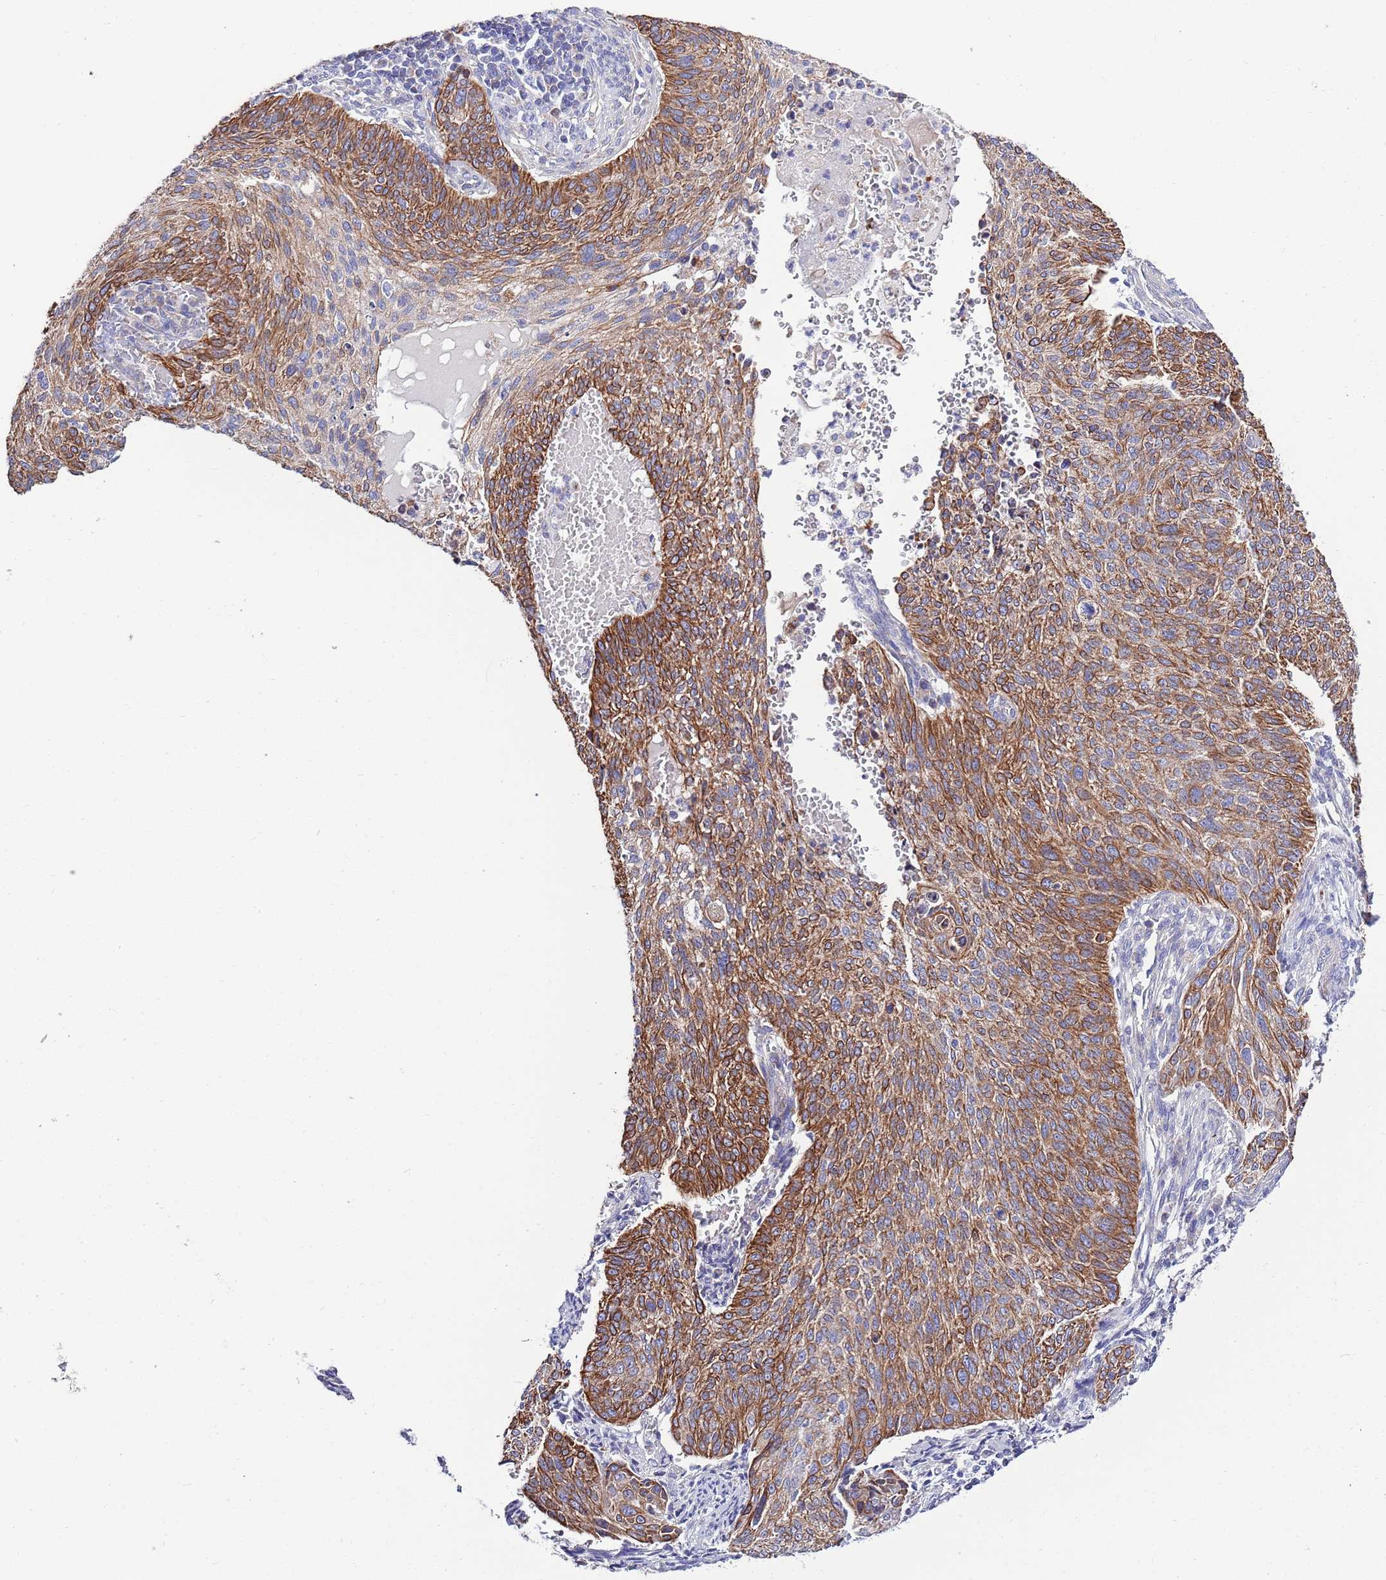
{"staining": {"intensity": "strong", "quantity": ">75%", "location": "cytoplasmic/membranous"}, "tissue": "cervical cancer", "cell_type": "Tumor cells", "image_type": "cancer", "snomed": [{"axis": "morphology", "description": "Squamous cell carcinoma, NOS"}, {"axis": "topography", "description": "Cervix"}], "caption": "Tumor cells demonstrate high levels of strong cytoplasmic/membranous positivity in approximately >75% of cells in squamous cell carcinoma (cervical). (DAB (3,3'-diaminobenzidine) IHC, brown staining for protein, blue staining for nuclei).", "gene": "EMC8", "patient": {"sex": "female", "age": 70}}